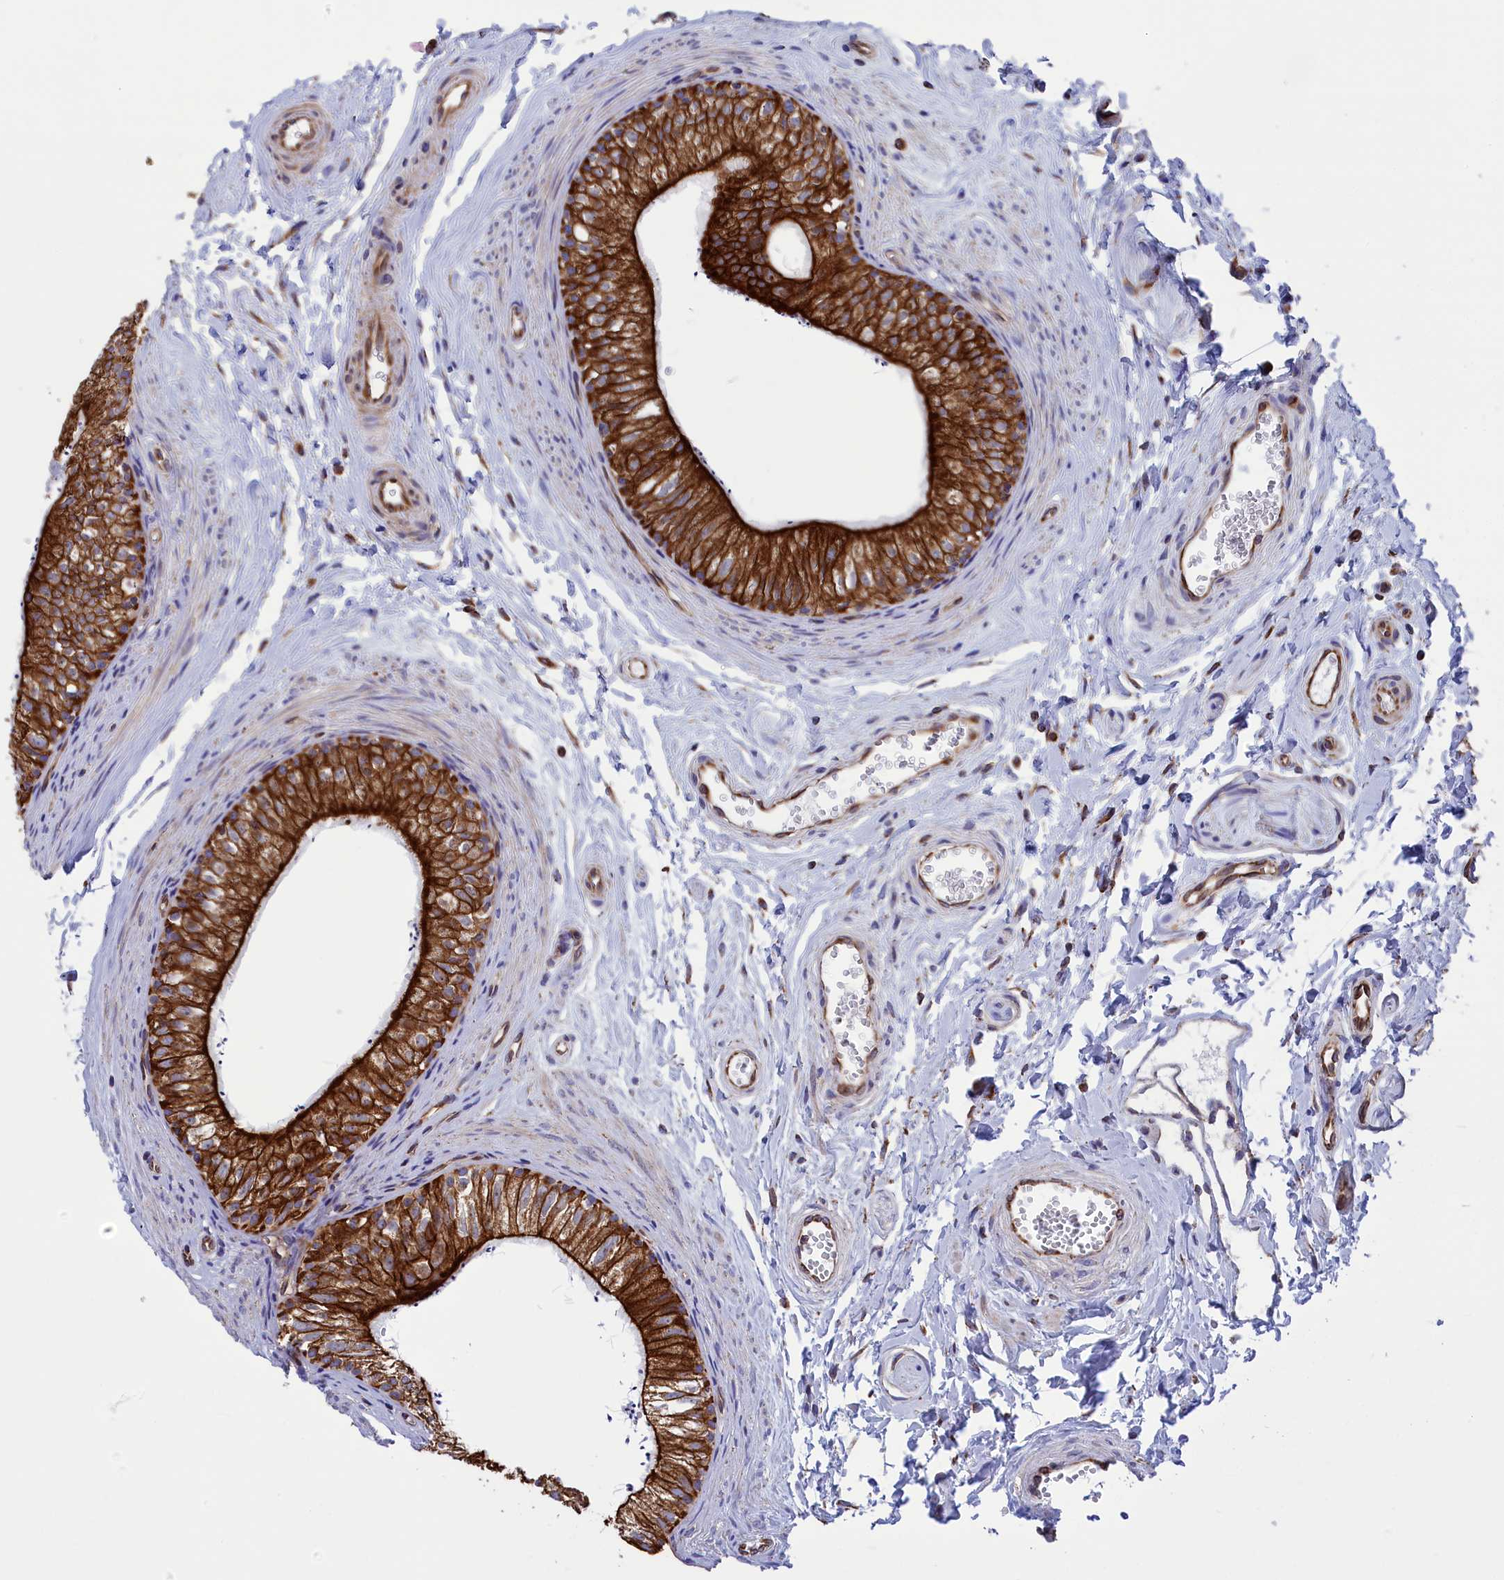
{"staining": {"intensity": "strong", "quantity": ">75%", "location": "cytoplasmic/membranous"}, "tissue": "epididymis", "cell_type": "Glandular cells", "image_type": "normal", "snomed": [{"axis": "morphology", "description": "Normal tissue, NOS"}, {"axis": "topography", "description": "Epididymis"}], "caption": "A brown stain labels strong cytoplasmic/membranous positivity of a protein in glandular cells of benign human epididymis.", "gene": "GATB", "patient": {"sex": "male", "age": 56}}